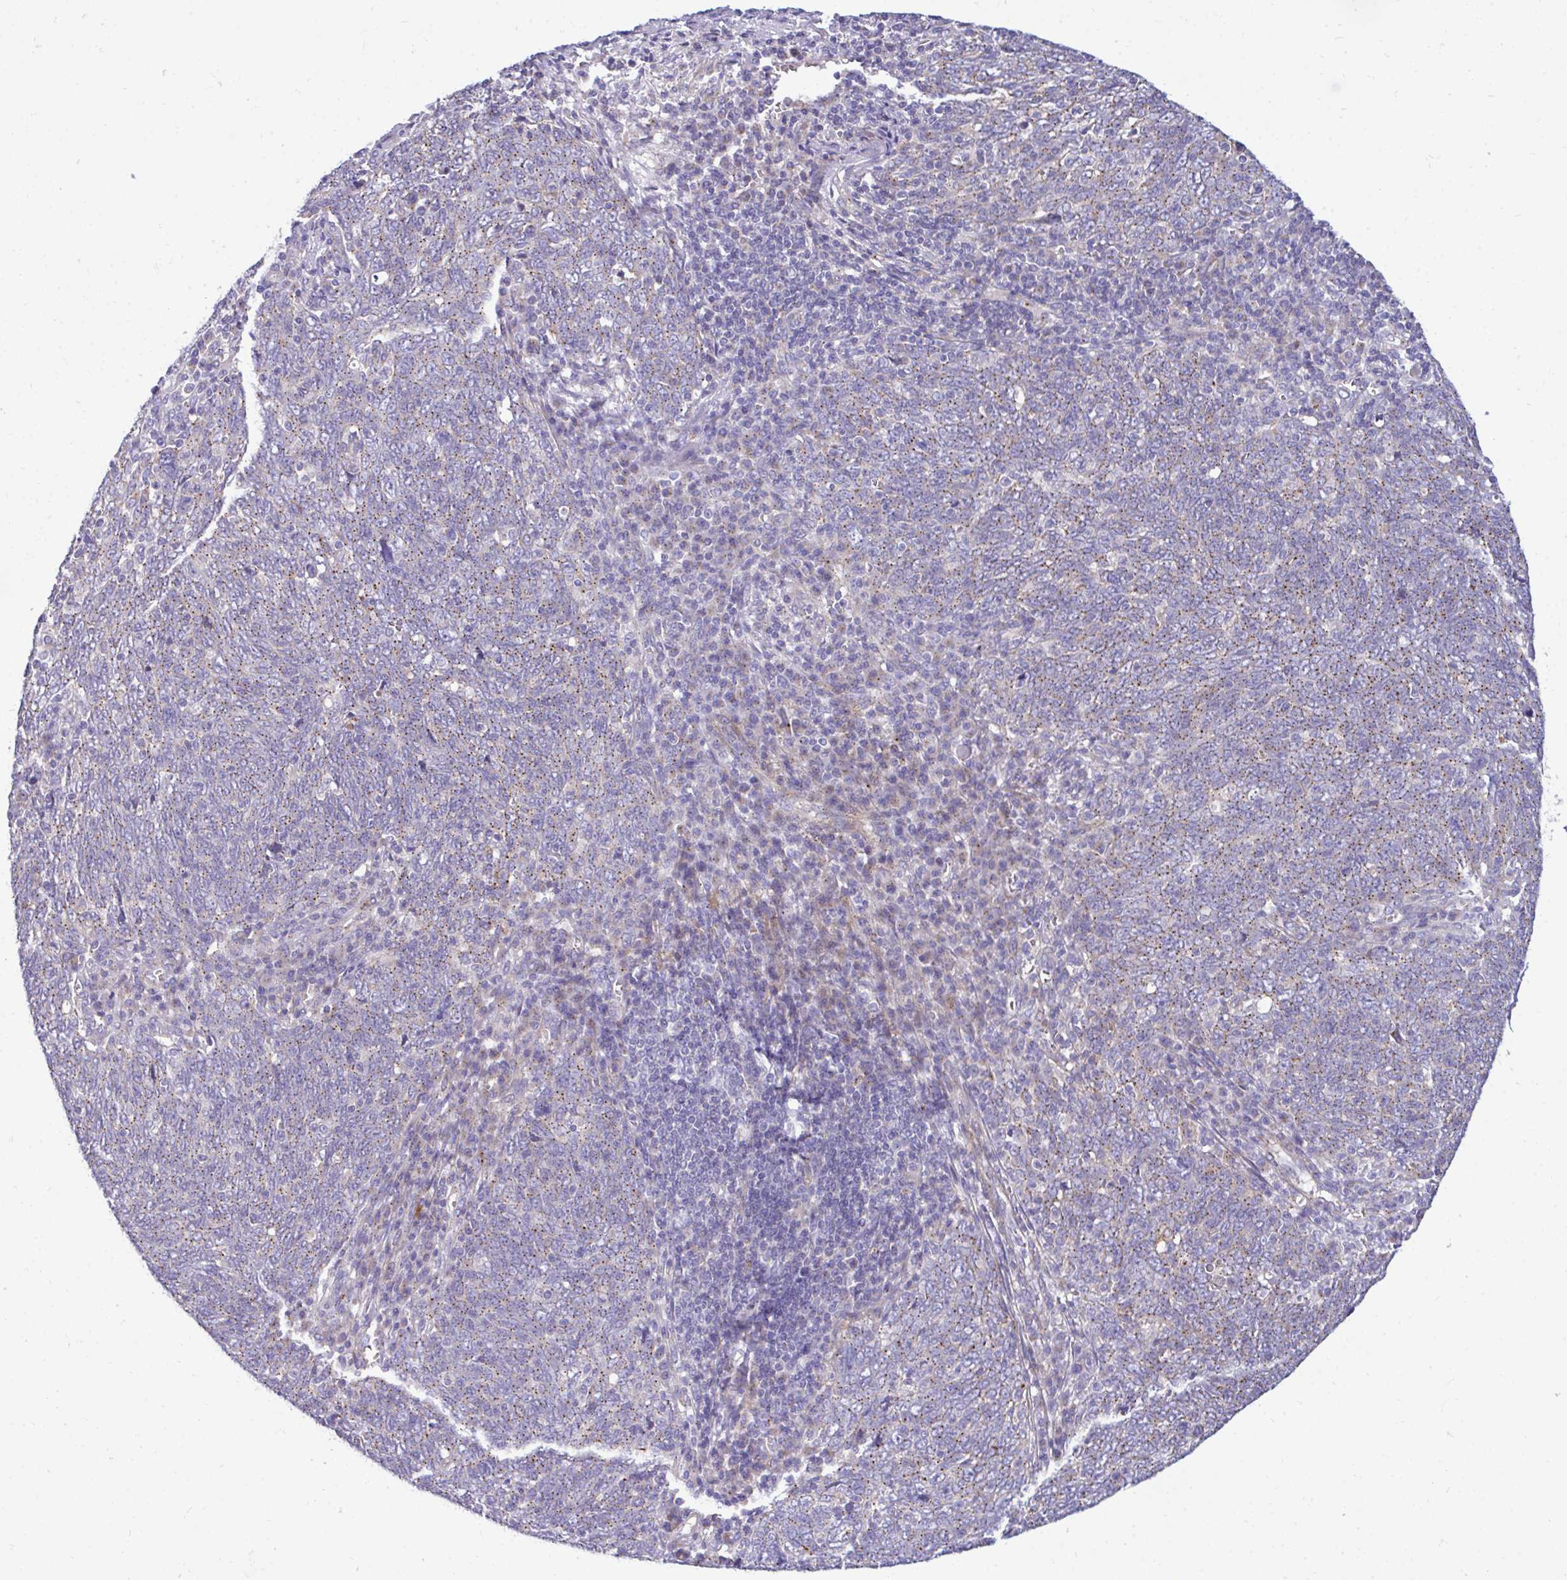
{"staining": {"intensity": "weak", "quantity": "25%-75%", "location": "cytoplasmic/membranous"}, "tissue": "lung cancer", "cell_type": "Tumor cells", "image_type": "cancer", "snomed": [{"axis": "morphology", "description": "Squamous cell carcinoma, NOS"}, {"axis": "topography", "description": "Lung"}], "caption": "Immunohistochemical staining of human squamous cell carcinoma (lung) shows low levels of weak cytoplasmic/membranous positivity in approximately 25%-75% of tumor cells.", "gene": "MRPS16", "patient": {"sex": "female", "age": 72}}